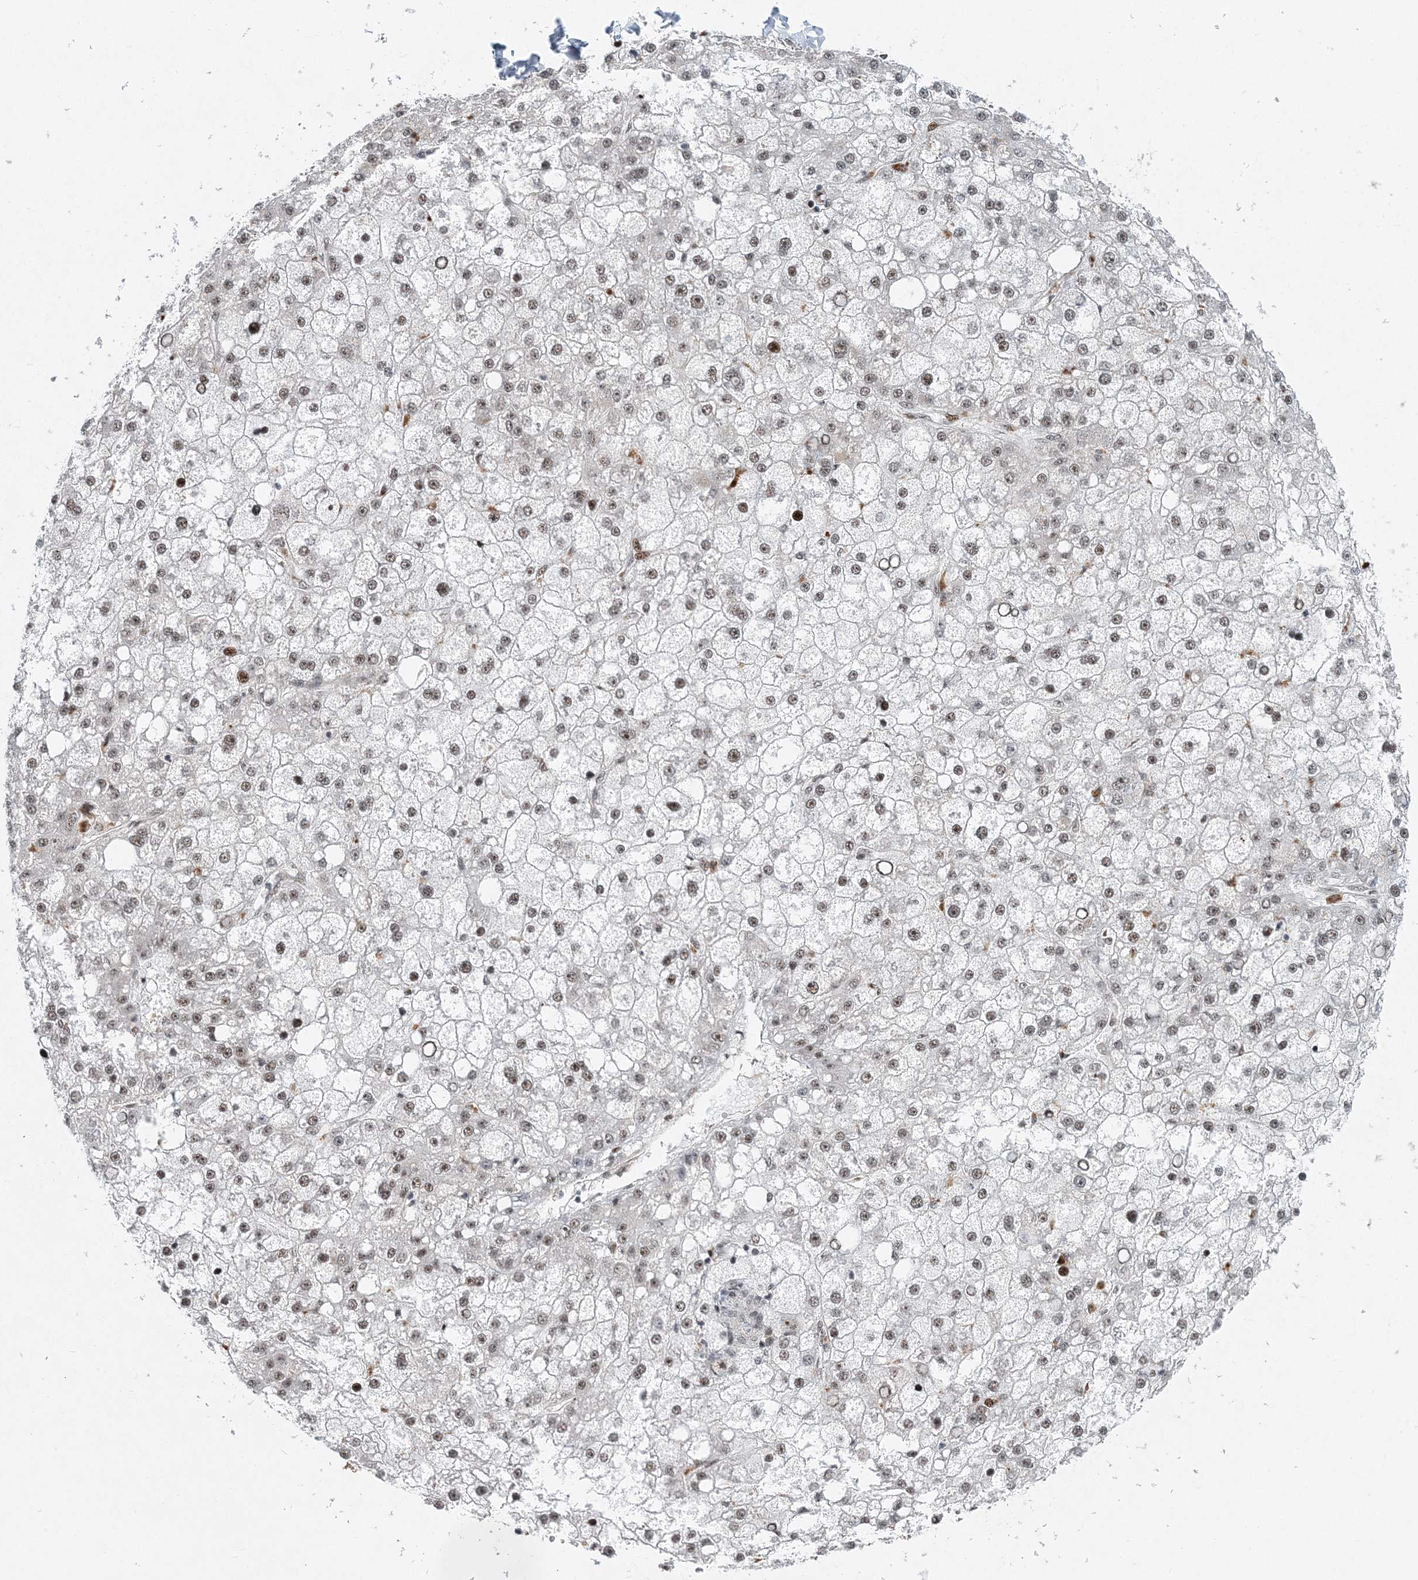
{"staining": {"intensity": "weak", "quantity": ">75%", "location": "nuclear"}, "tissue": "liver cancer", "cell_type": "Tumor cells", "image_type": "cancer", "snomed": [{"axis": "morphology", "description": "Carcinoma, Hepatocellular, NOS"}, {"axis": "topography", "description": "Liver"}], "caption": "Liver hepatocellular carcinoma tissue displays weak nuclear expression in approximately >75% of tumor cells", "gene": "CWC22", "patient": {"sex": "male", "age": 67}}